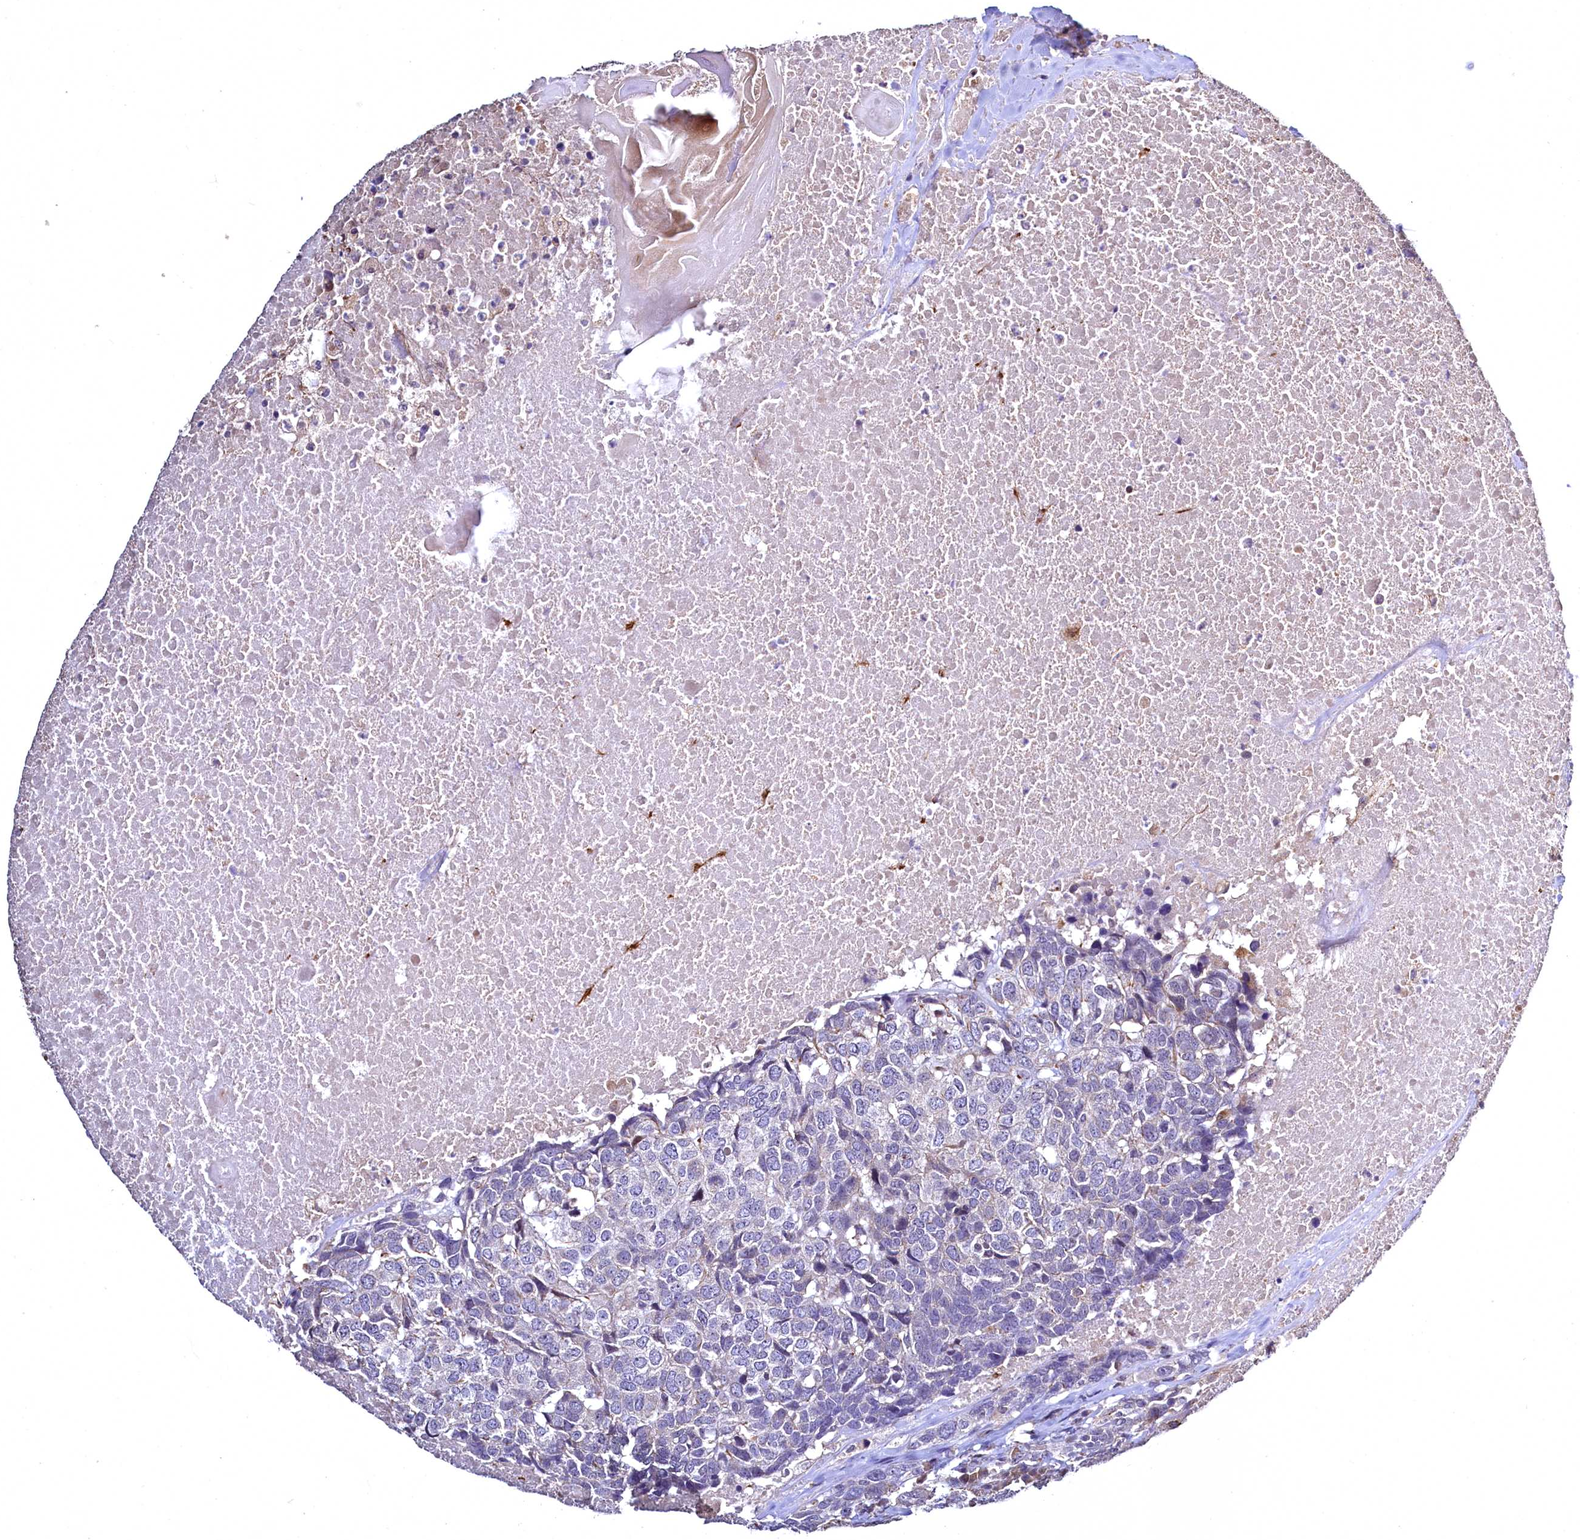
{"staining": {"intensity": "negative", "quantity": "none", "location": "none"}, "tissue": "head and neck cancer", "cell_type": "Tumor cells", "image_type": "cancer", "snomed": [{"axis": "morphology", "description": "Squamous cell carcinoma, NOS"}, {"axis": "topography", "description": "Head-Neck"}], "caption": "Protein analysis of head and neck cancer (squamous cell carcinoma) reveals no significant positivity in tumor cells.", "gene": "TBCEL", "patient": {"sex": "male", "age": 66}}